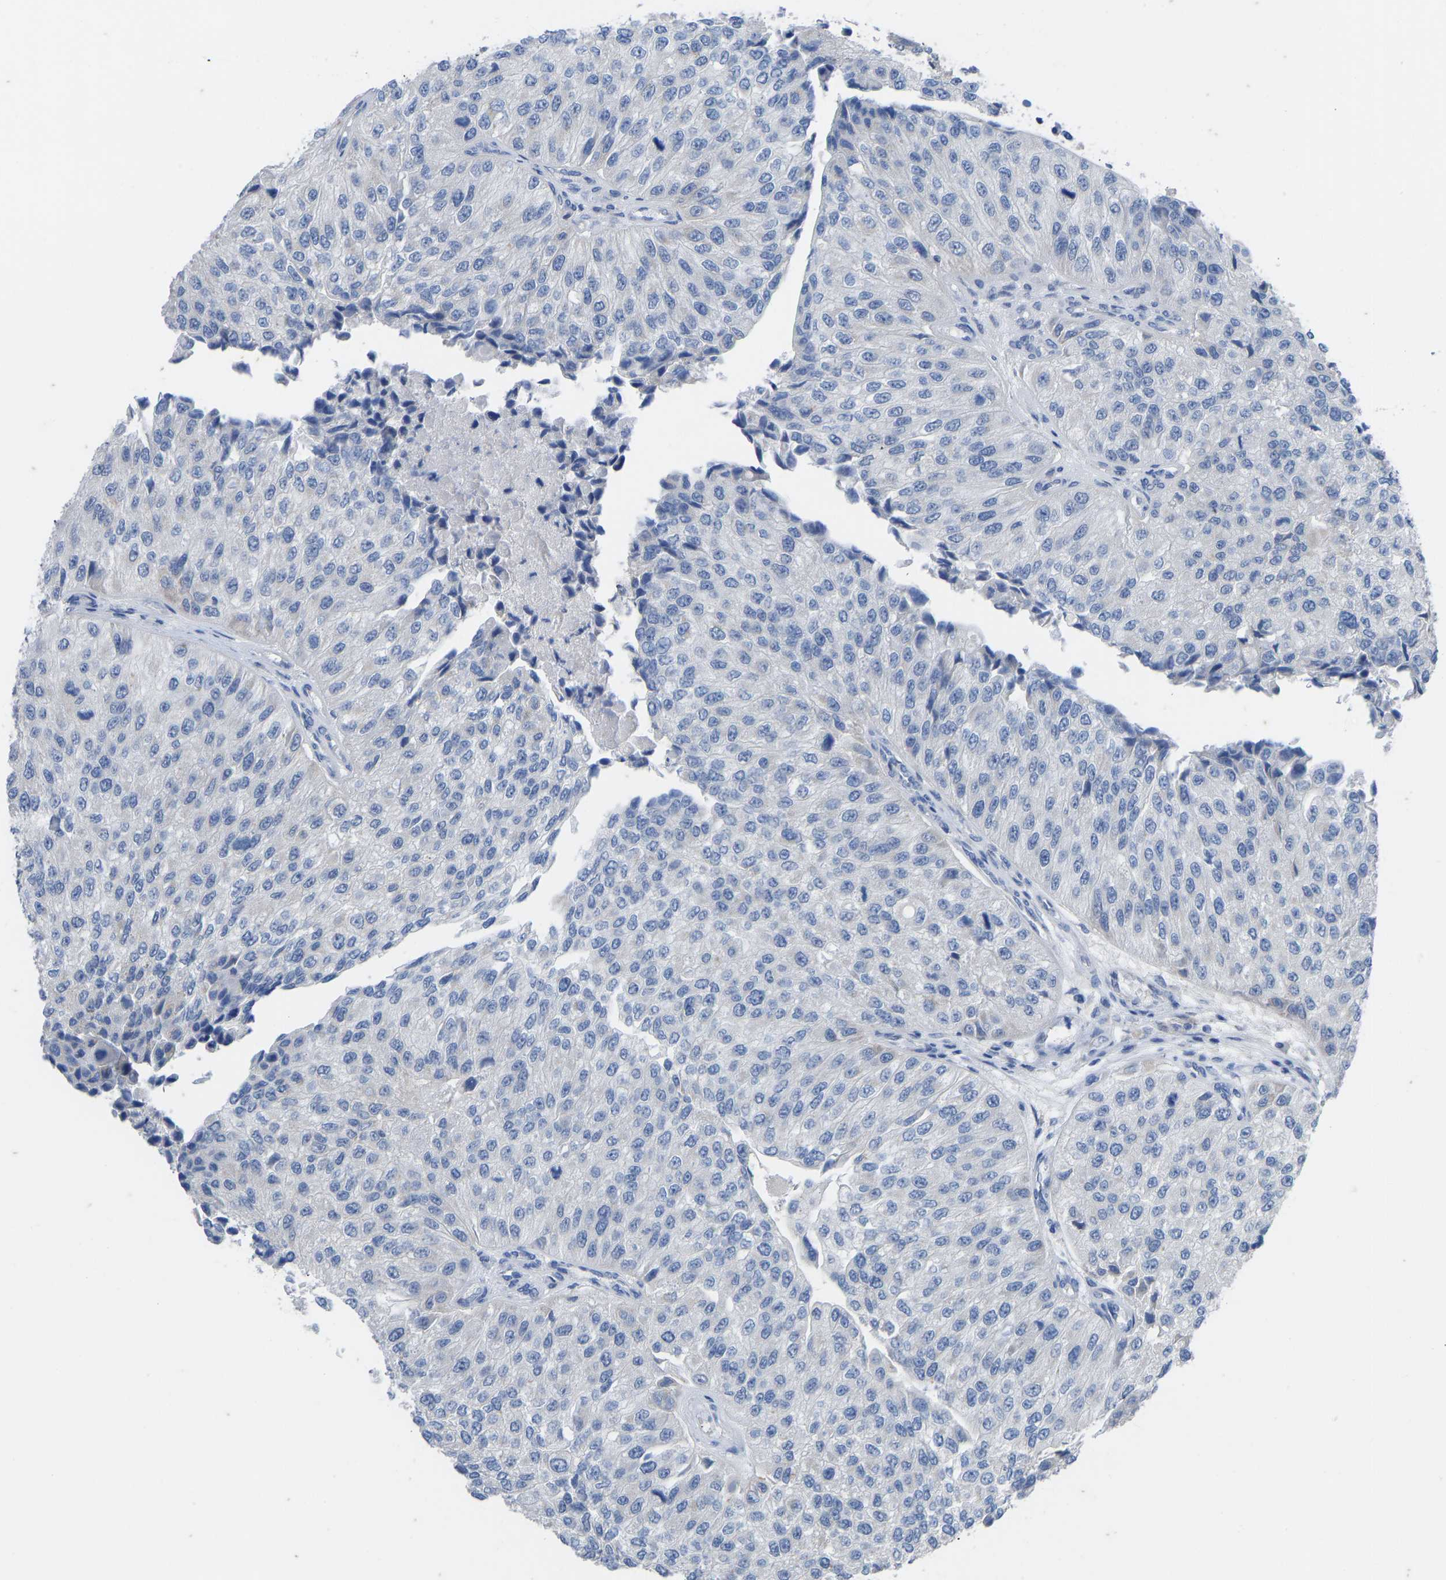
{"staining": {"intensity": "negative", "quantity": "none", "location": "none"}, "tissue": "urothelial cancer", "cell_type": "Tumor cells", "image_type": "cancer", "snomed": [{"axis": "morphology", "description": "Urothelial carcinoma, High grade"}, {"axis": "topography", "description": "Kidney"}, {"axis": "topography", "description": "Urinary bladder"}], "caption": "DAB immunohistochemical staining of human high-grade urothelial carcinoma shows no significant staining in tumor cells.", "gene": "OLIG2", "patient": {"sex": "male", "age": 77}}